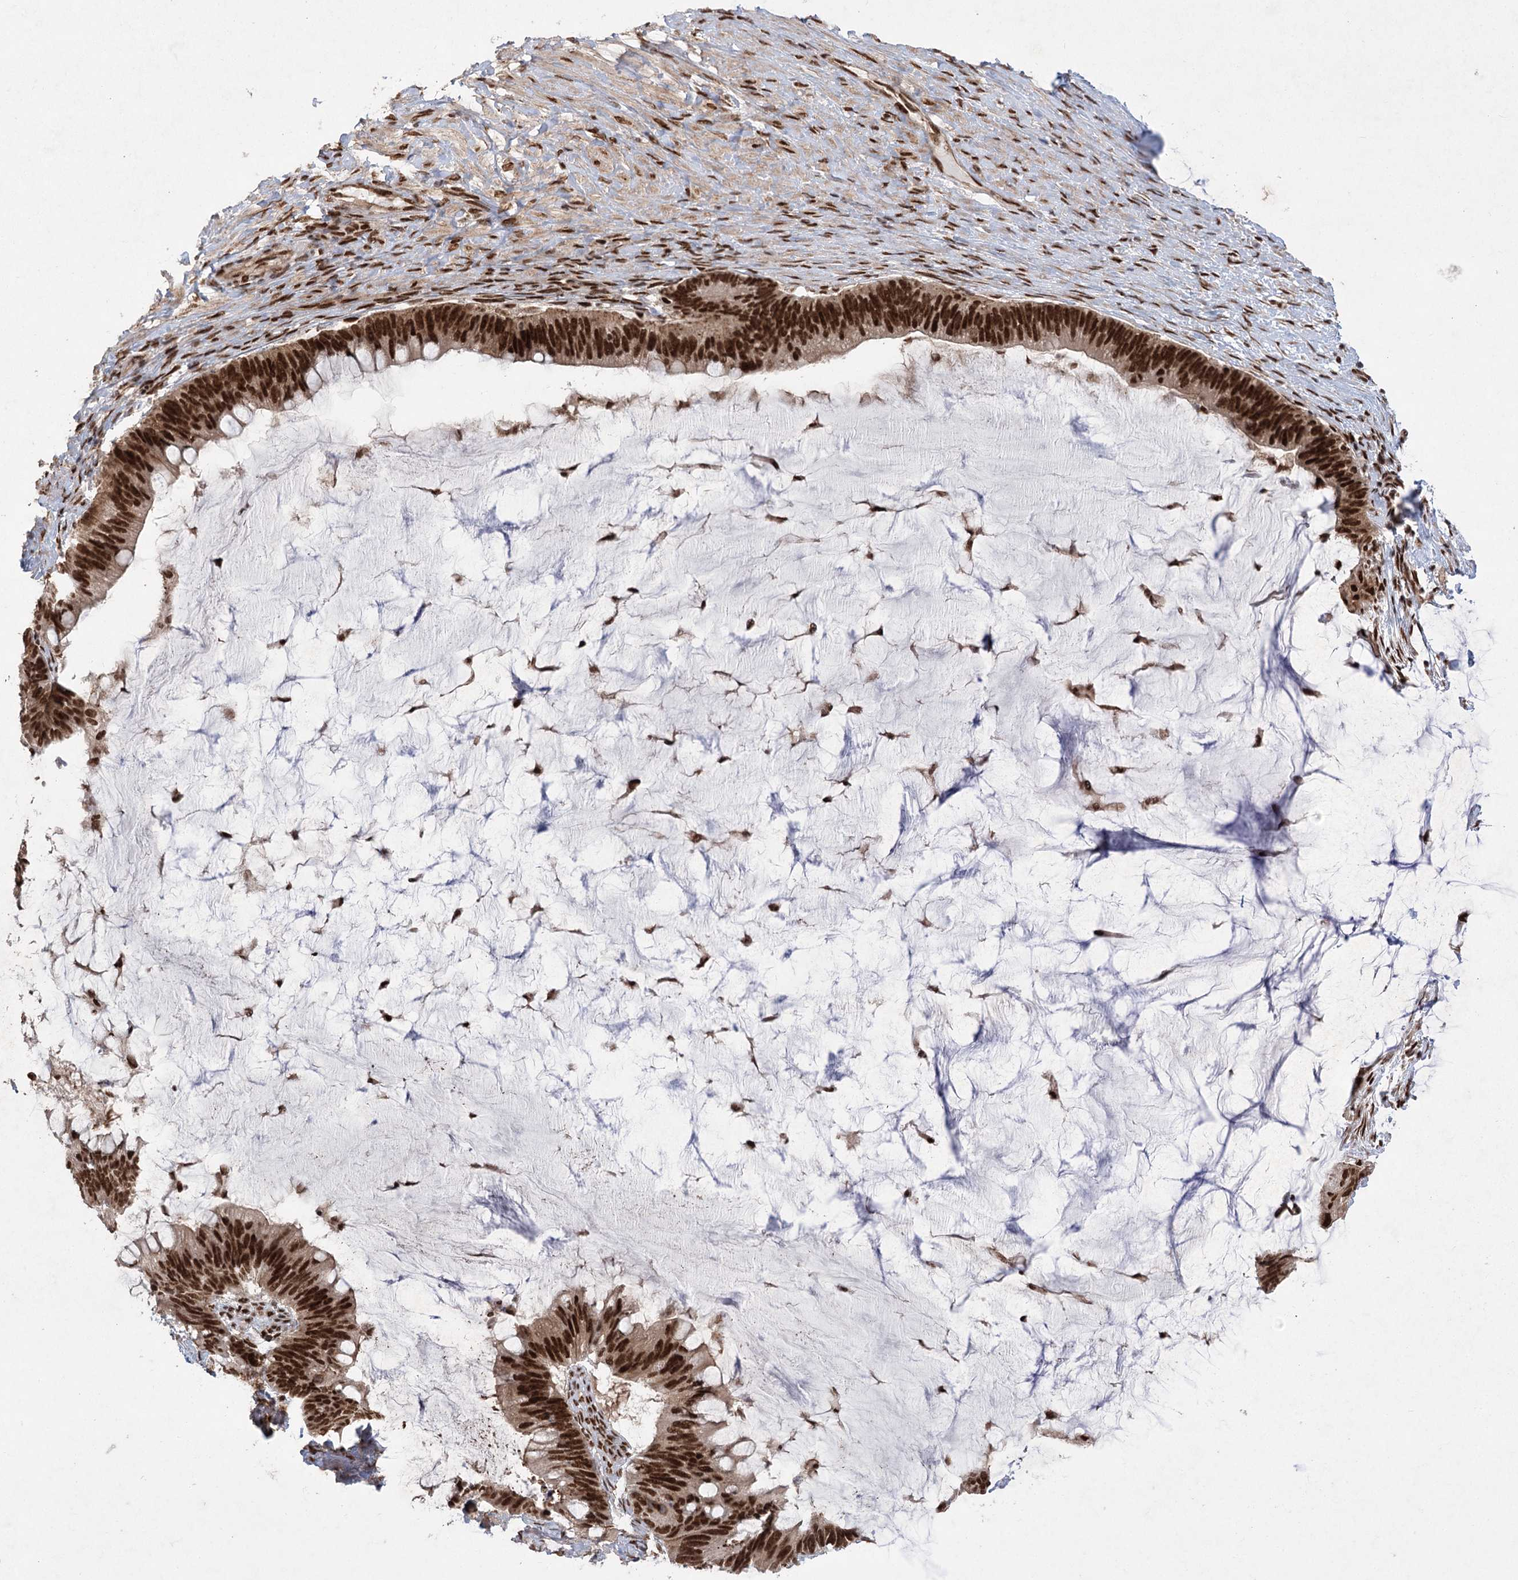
{"staining": {"intensity": "strong", "quantity": ">75%", "location": "nuclear"}, "tissue": "ovarian cancer", "cell_type": "Tumor cells", "image_type": "cancer", "snomed": [{"axis": "morphology", "description": "Cystadenocarcinoma, mucinous, NOS"}, {"axis": "topography", "description": "Ovary"}], "caption": "Approximately >75% of tumor cells in human ovarian cancer (mucinous cystadenocarcinoma) reveal strong nuclear protein expression as visualized by brown immunohistochemical staining.", "gene": "ZCCHC8", "patient": {"sex": "female", "age": 61}}